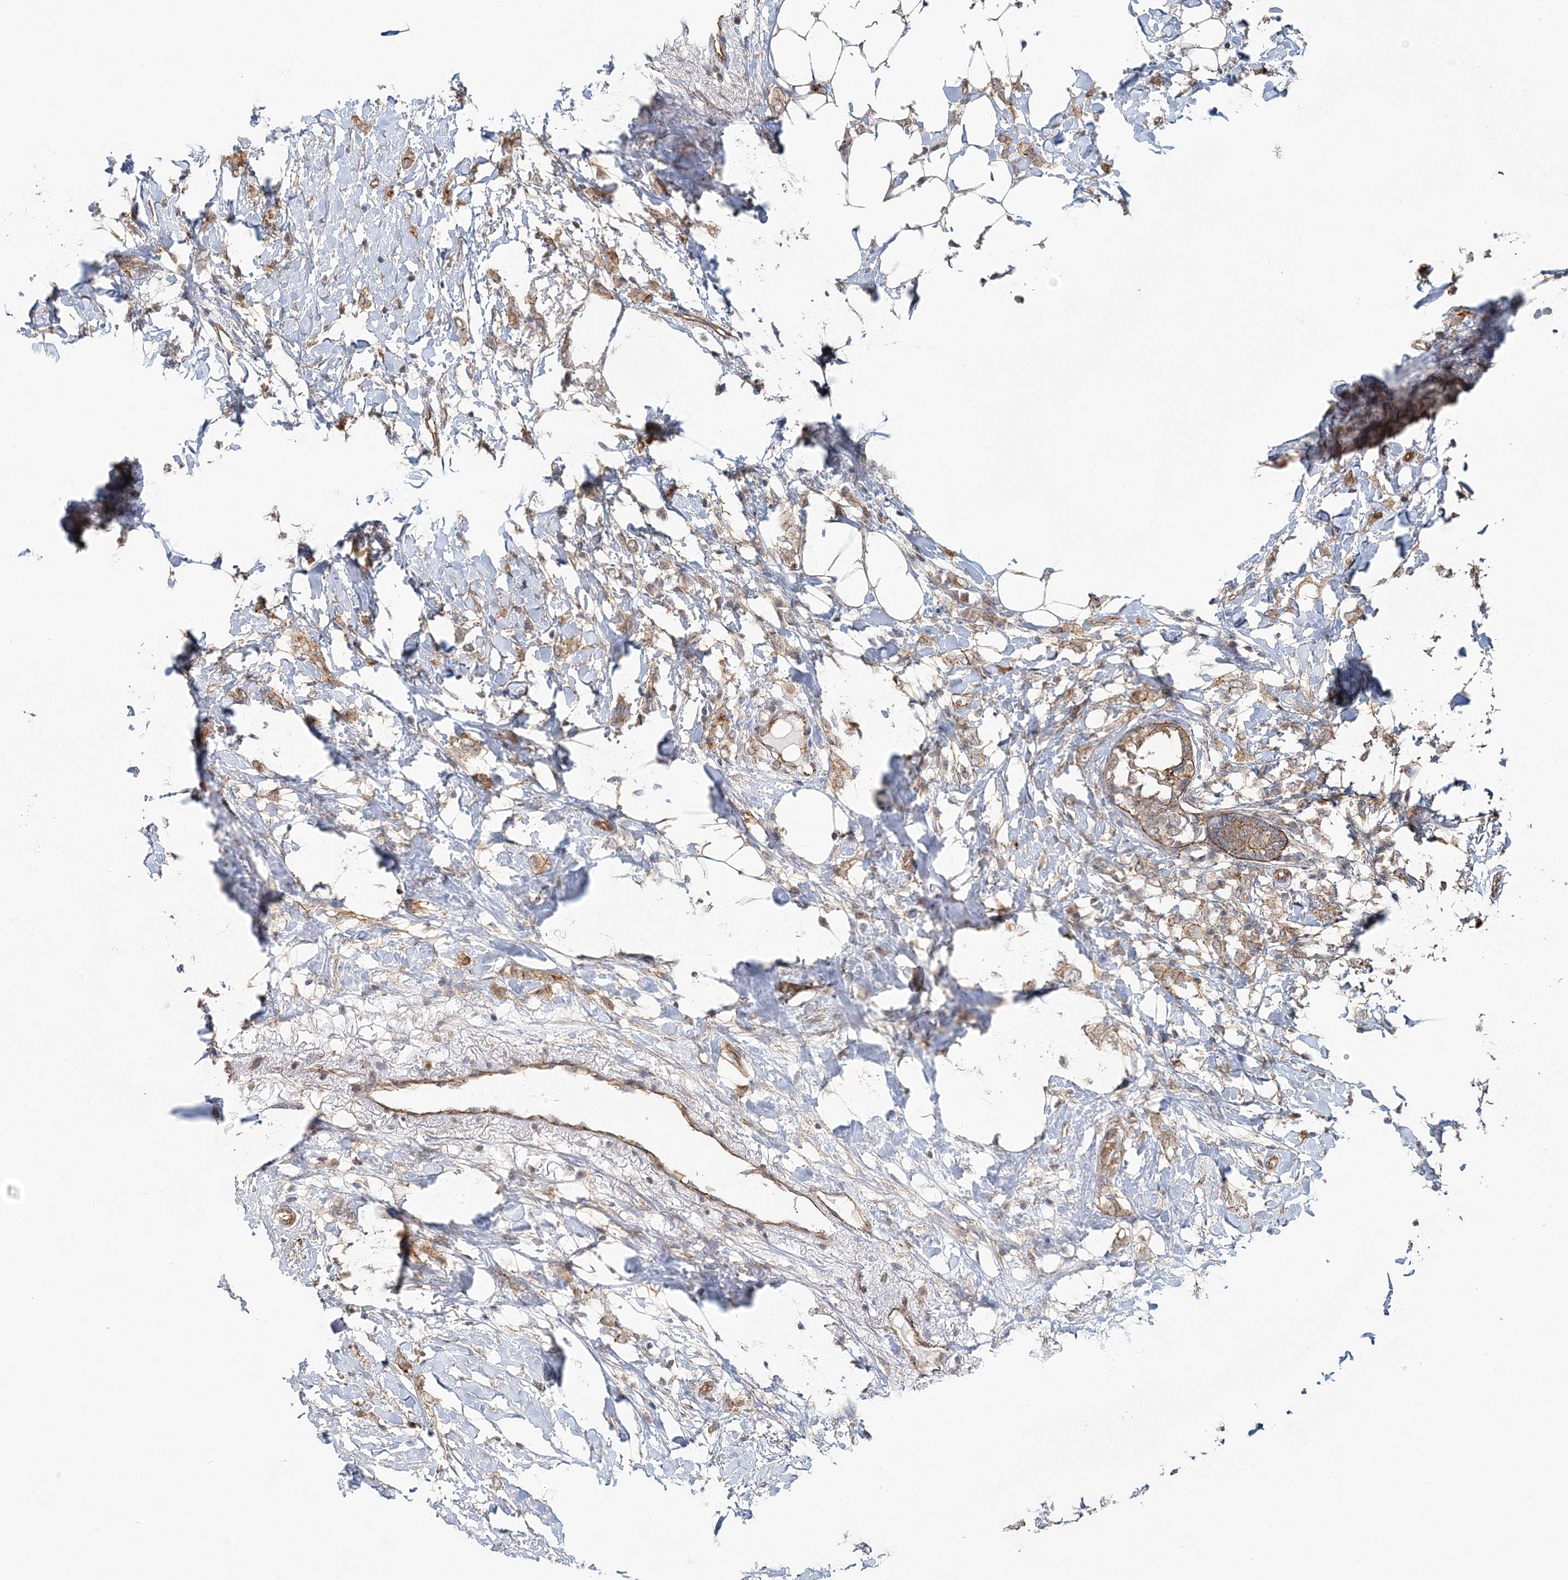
{"staining": {"intensity": "moderate", "quantity": ">75%", "location": "cytoplasmic/membranous"}, "tissue": "breast cancer", "cell_type": "Tumor cells", "image_type": "cancer", "snomed": [{"axis": "morphology", "description": "Normal tissue, NOS"}, {"axis": "morphology", "description": "Lobular carcinoma"}, {"axis": "topography", "description": "Breast"}], "caption": "Protein analysis of breast cancer (lobular carcinoma) tissue displays moderate cytoplasmic/membranous expression in about >75% of tumor cells.", "gene": "MAT2B", "patient": {"sex": "female", "age": 47}}